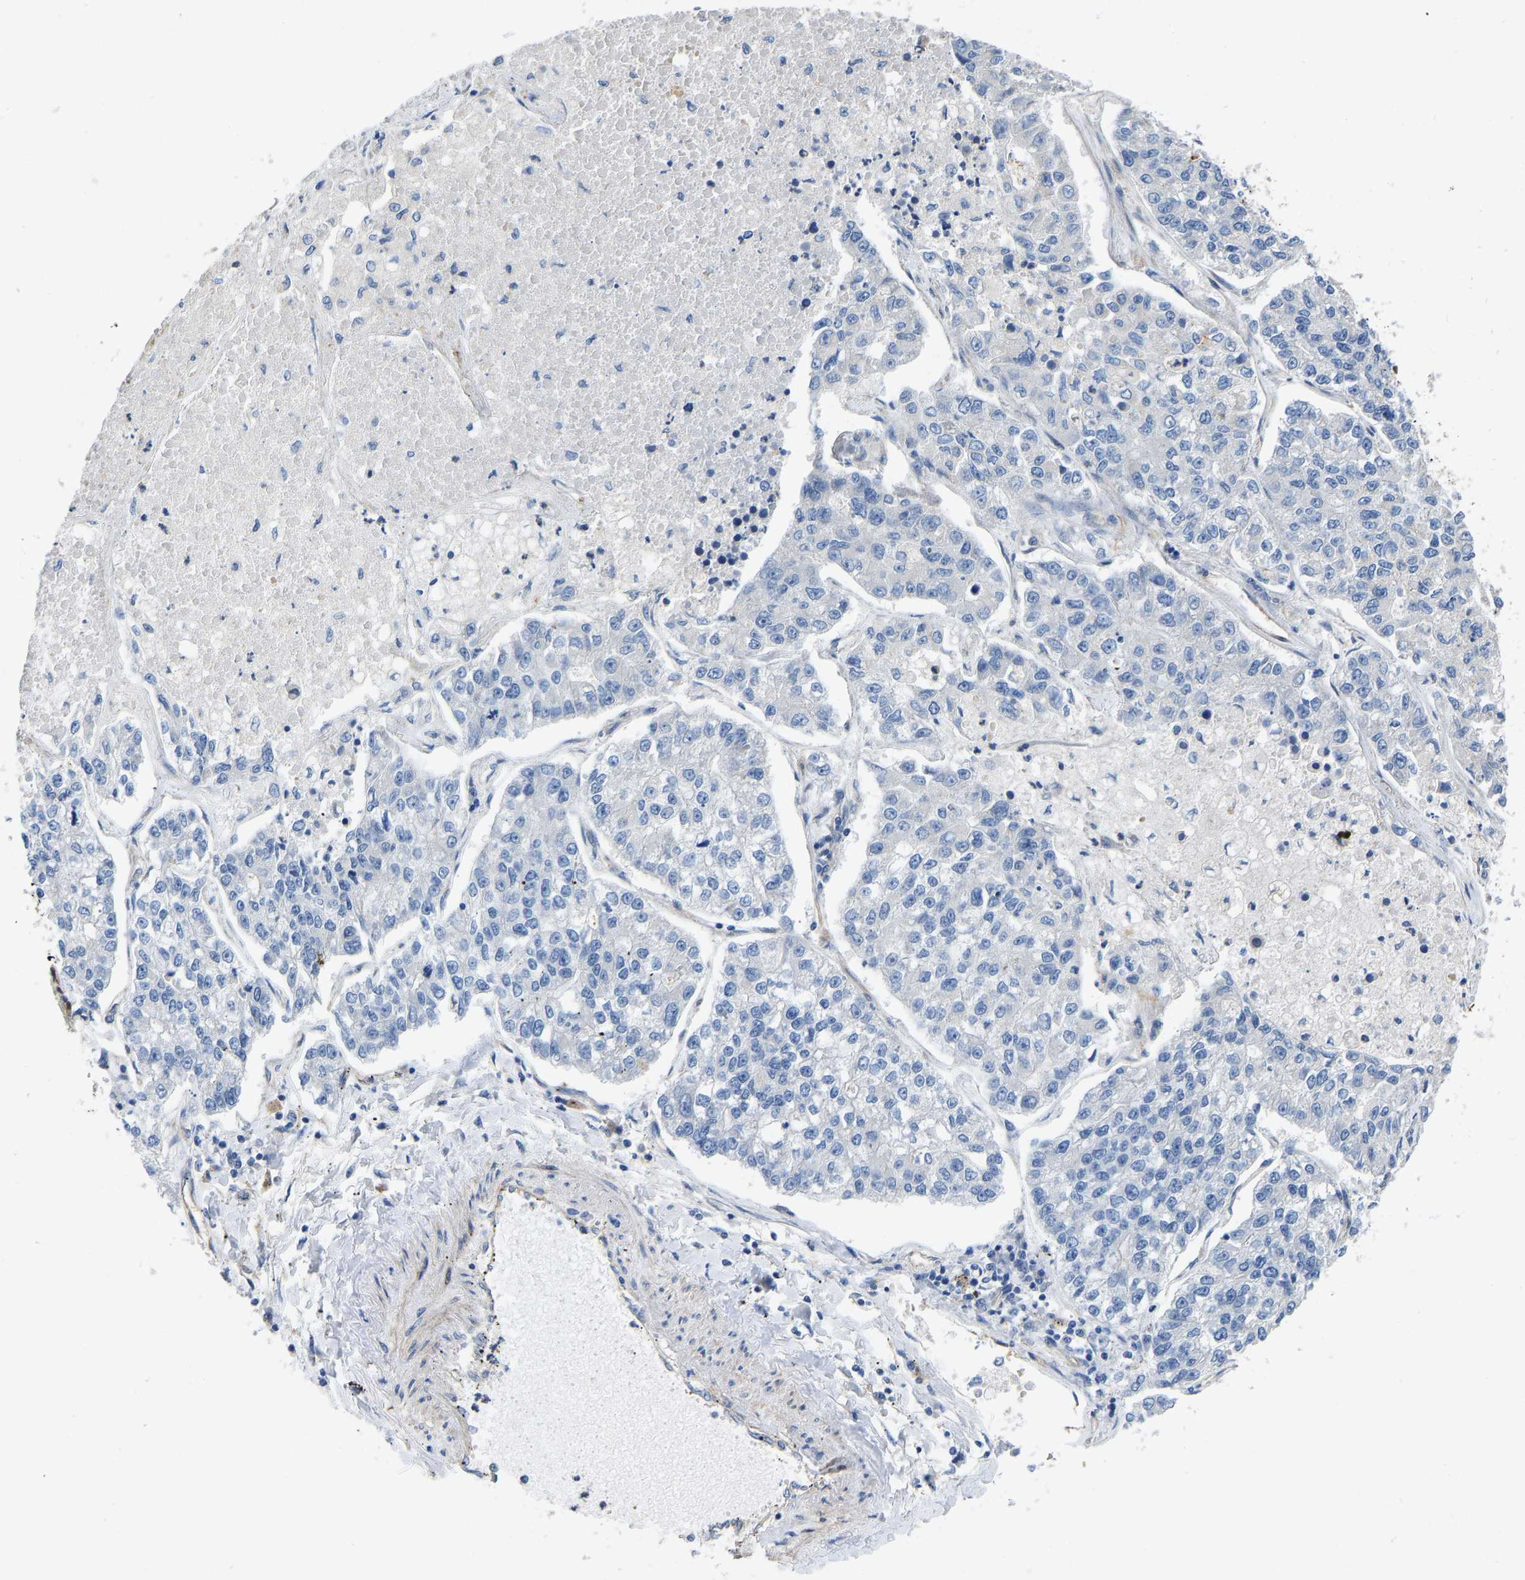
{"staining": {"intensity": "negative", "quantity": "none", "location": "none"}, "tissue": "lung cancer", "cell_type": "Tumor cells", "image_type": "cancer", "snomed": [{"axis": "morphology", "description": "Adenocarcinoma, NOS"}, {"axis": "topography", "description": "Lung"}], "caption": "Protein analysis of lung adenocarcinoma demonstrates no significant positivity in tumor cells. (Immunohistochemistry (ihc), brightfield microscopy, high magnification).", "gene": "ELMO2", "patient": {"sex": "male", "age": 49}}